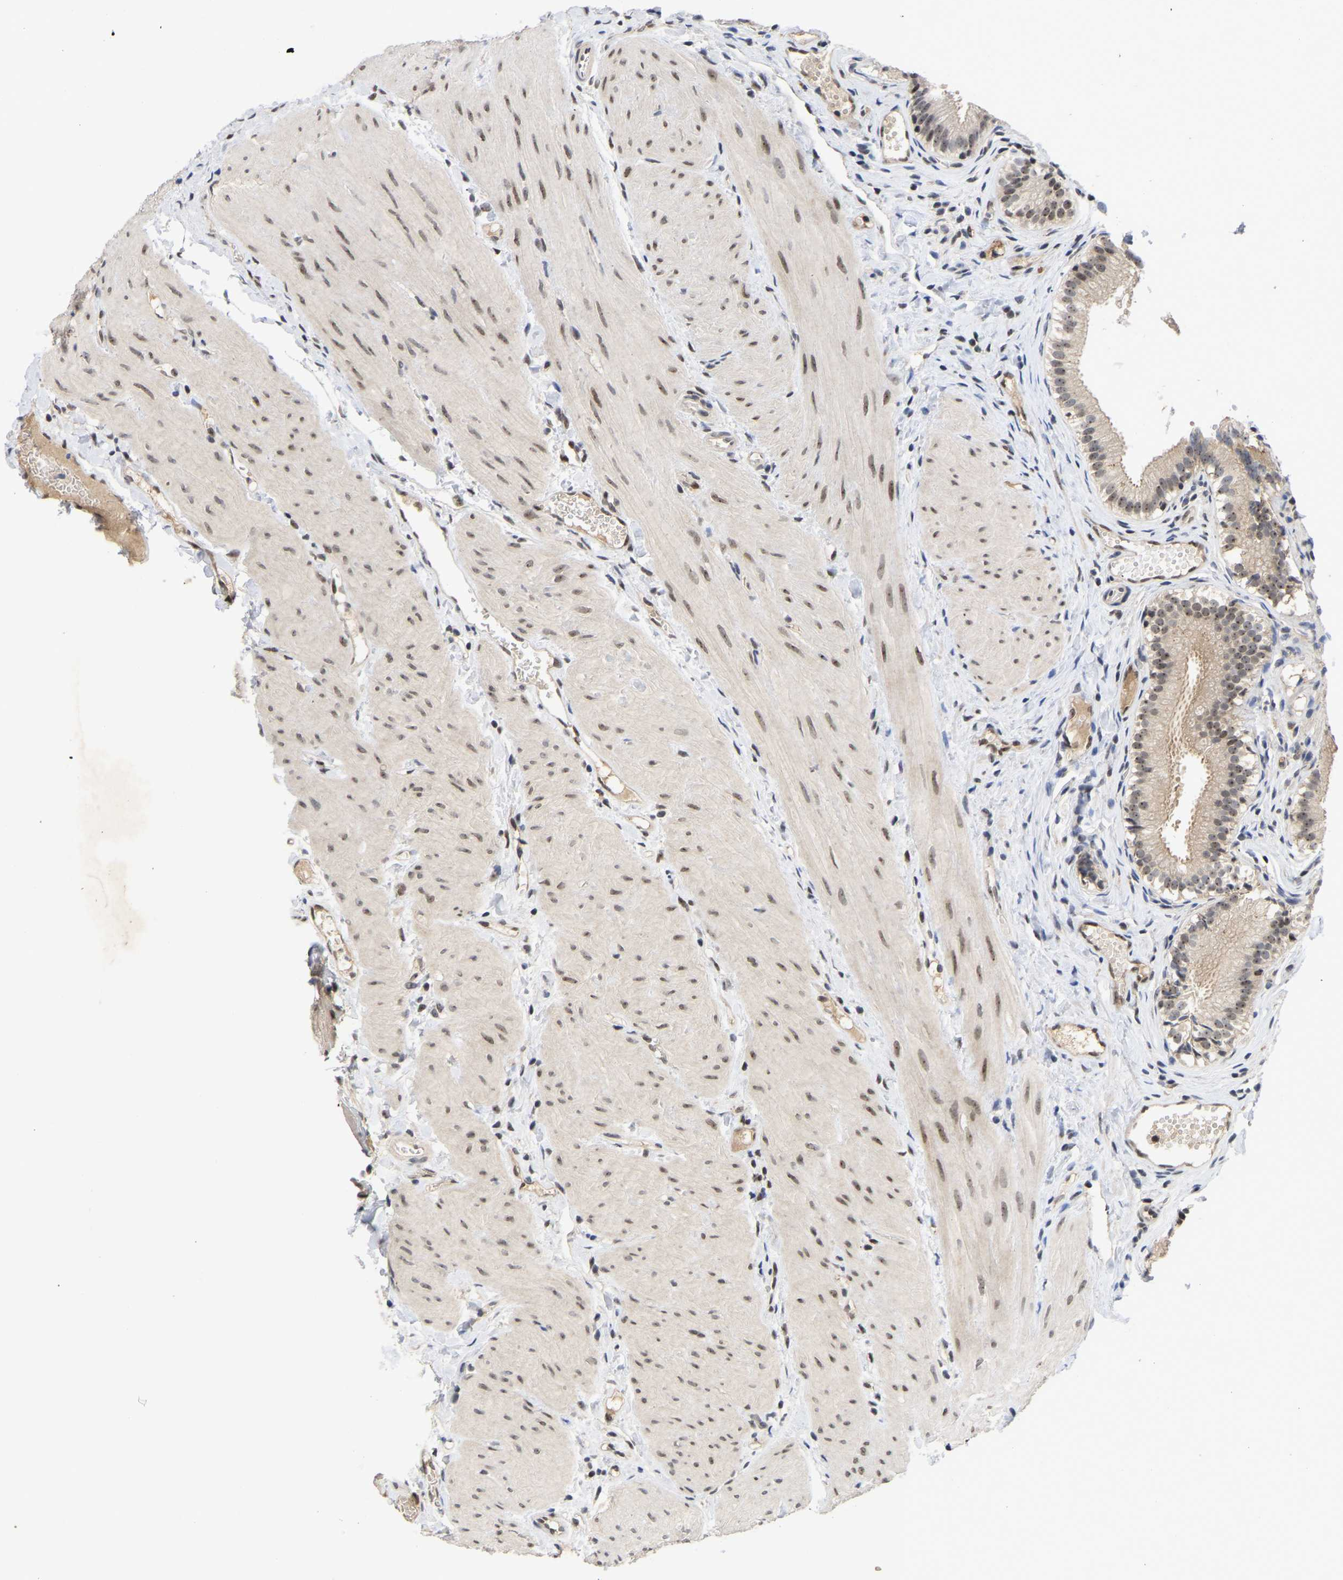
{"staining": {"intensity": "moderate", "quantity": "25%-75%", "location": "nuclear"}, "tissue": "gallbladder", "cell_type": "Glandular cells", "image_type": "normal", "snomed": [{"axis": "morphology", "description": "Normal tissue, NOS"}, {"axis": "topography", "description": "Gallbladder"}], "caption": "Immunohistochemical staining of normal gallbladder exhibits moderate nuclear protein positivity in approximately 25%-75% of glandular cells. (DAB (3,3'-diaminobenzidine) = brown stain, brightfield microscopy at high magnification).", "gene": "NLE1", "patient": {"sex": "female", "age": 26}}